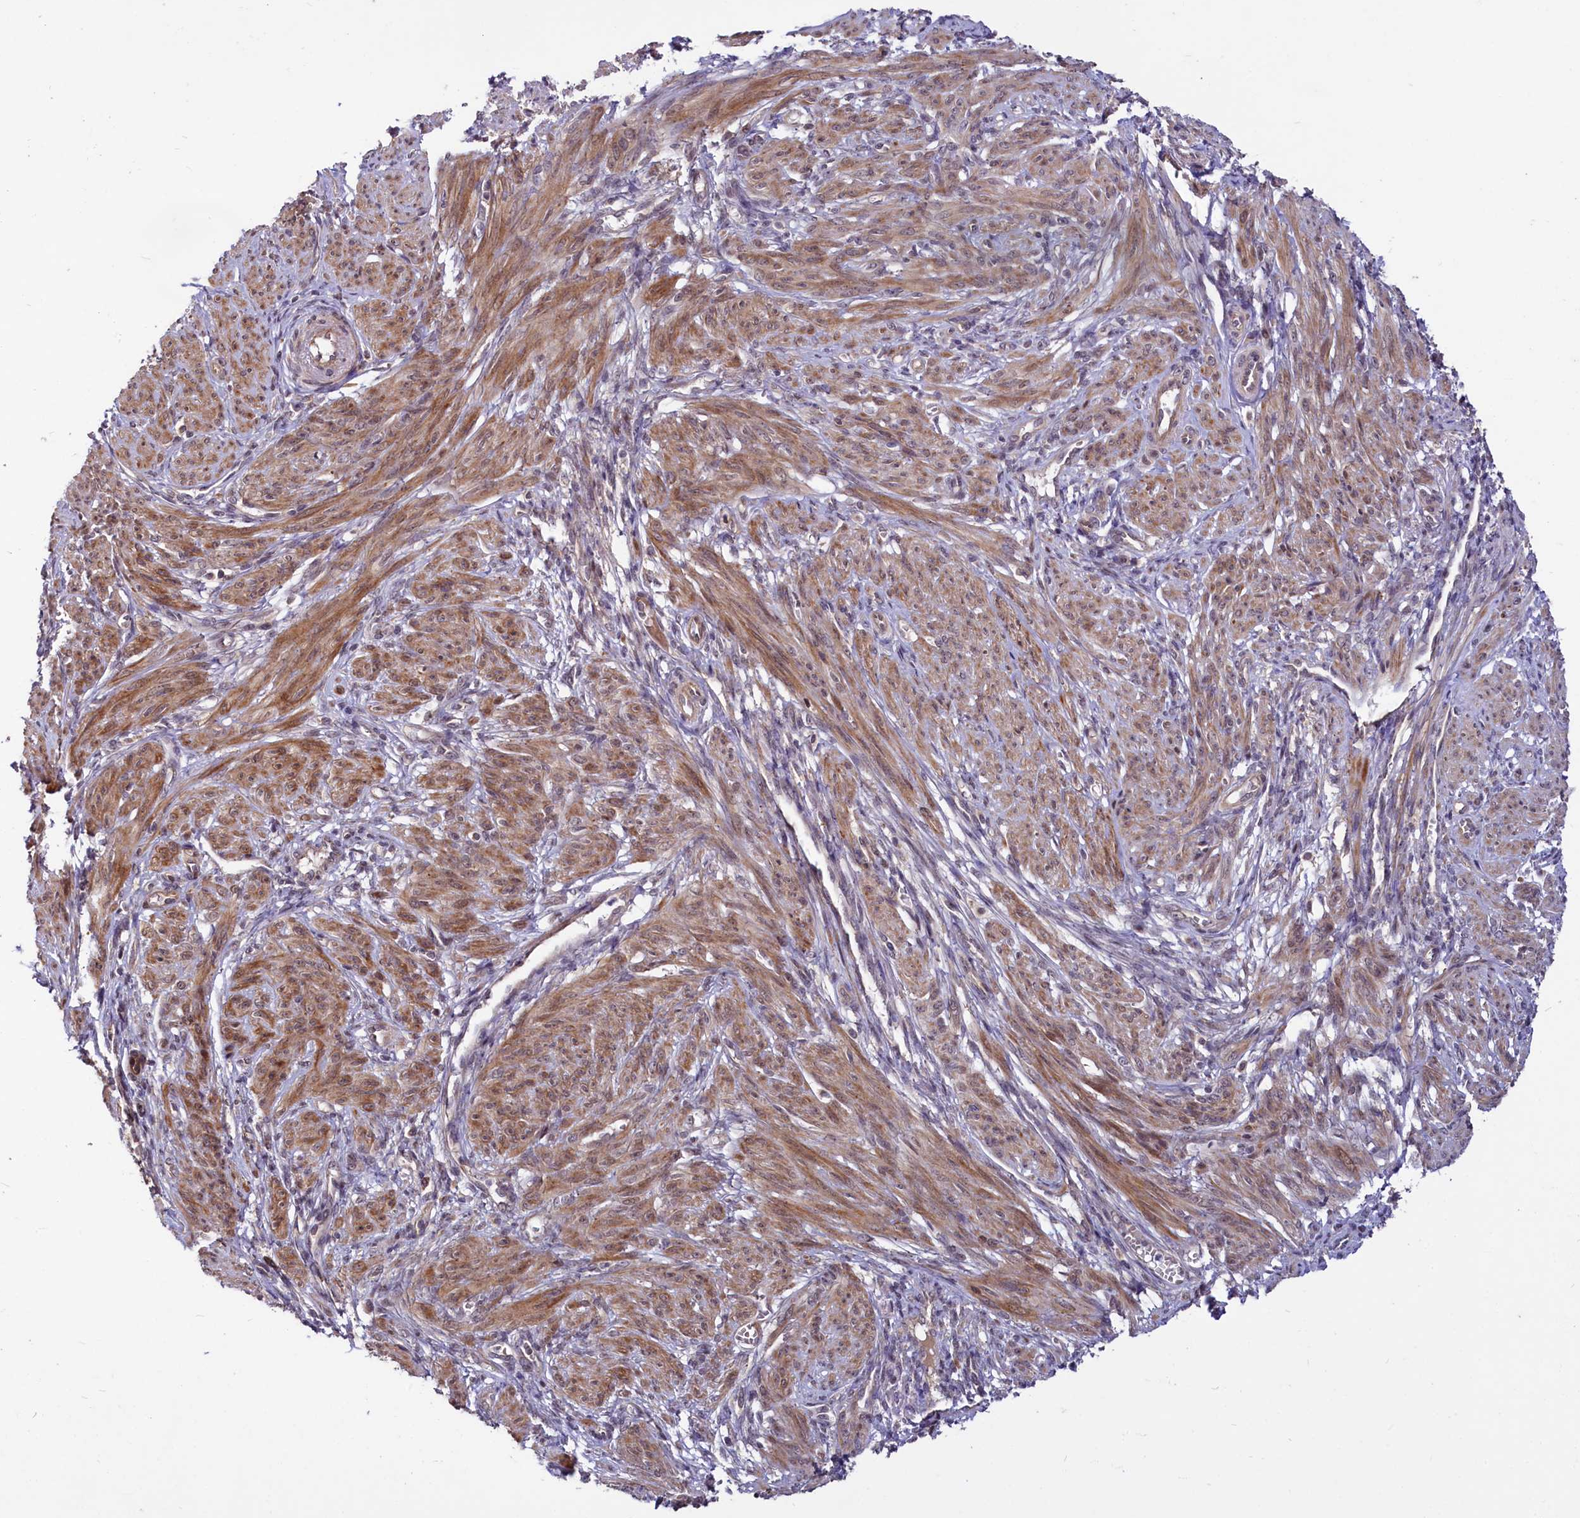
{"staining": {"intensity": "moderate", "quantity": ">75%", "location": "cytoplasmic/membranous"}, "tissue": "smooth muscle", "cell_type": "Smooth muscle cells", "image_type": "normal", "snomed": [{"axis": "morphology", "description": "Normal tissue, NOS"}, {"axis": "topography", "description": "Smooth muscle"}], "caption": "An immunohistochemistry (IHC) histopathology image of unremarkable tissue is shown. Protein staining in brown shows moderate cytoplasmic/membranous positivity in smooth muscle within smooth muscle cells.", "gene": "UBE3A", "patient": {"sex": "female", "age": 39}}